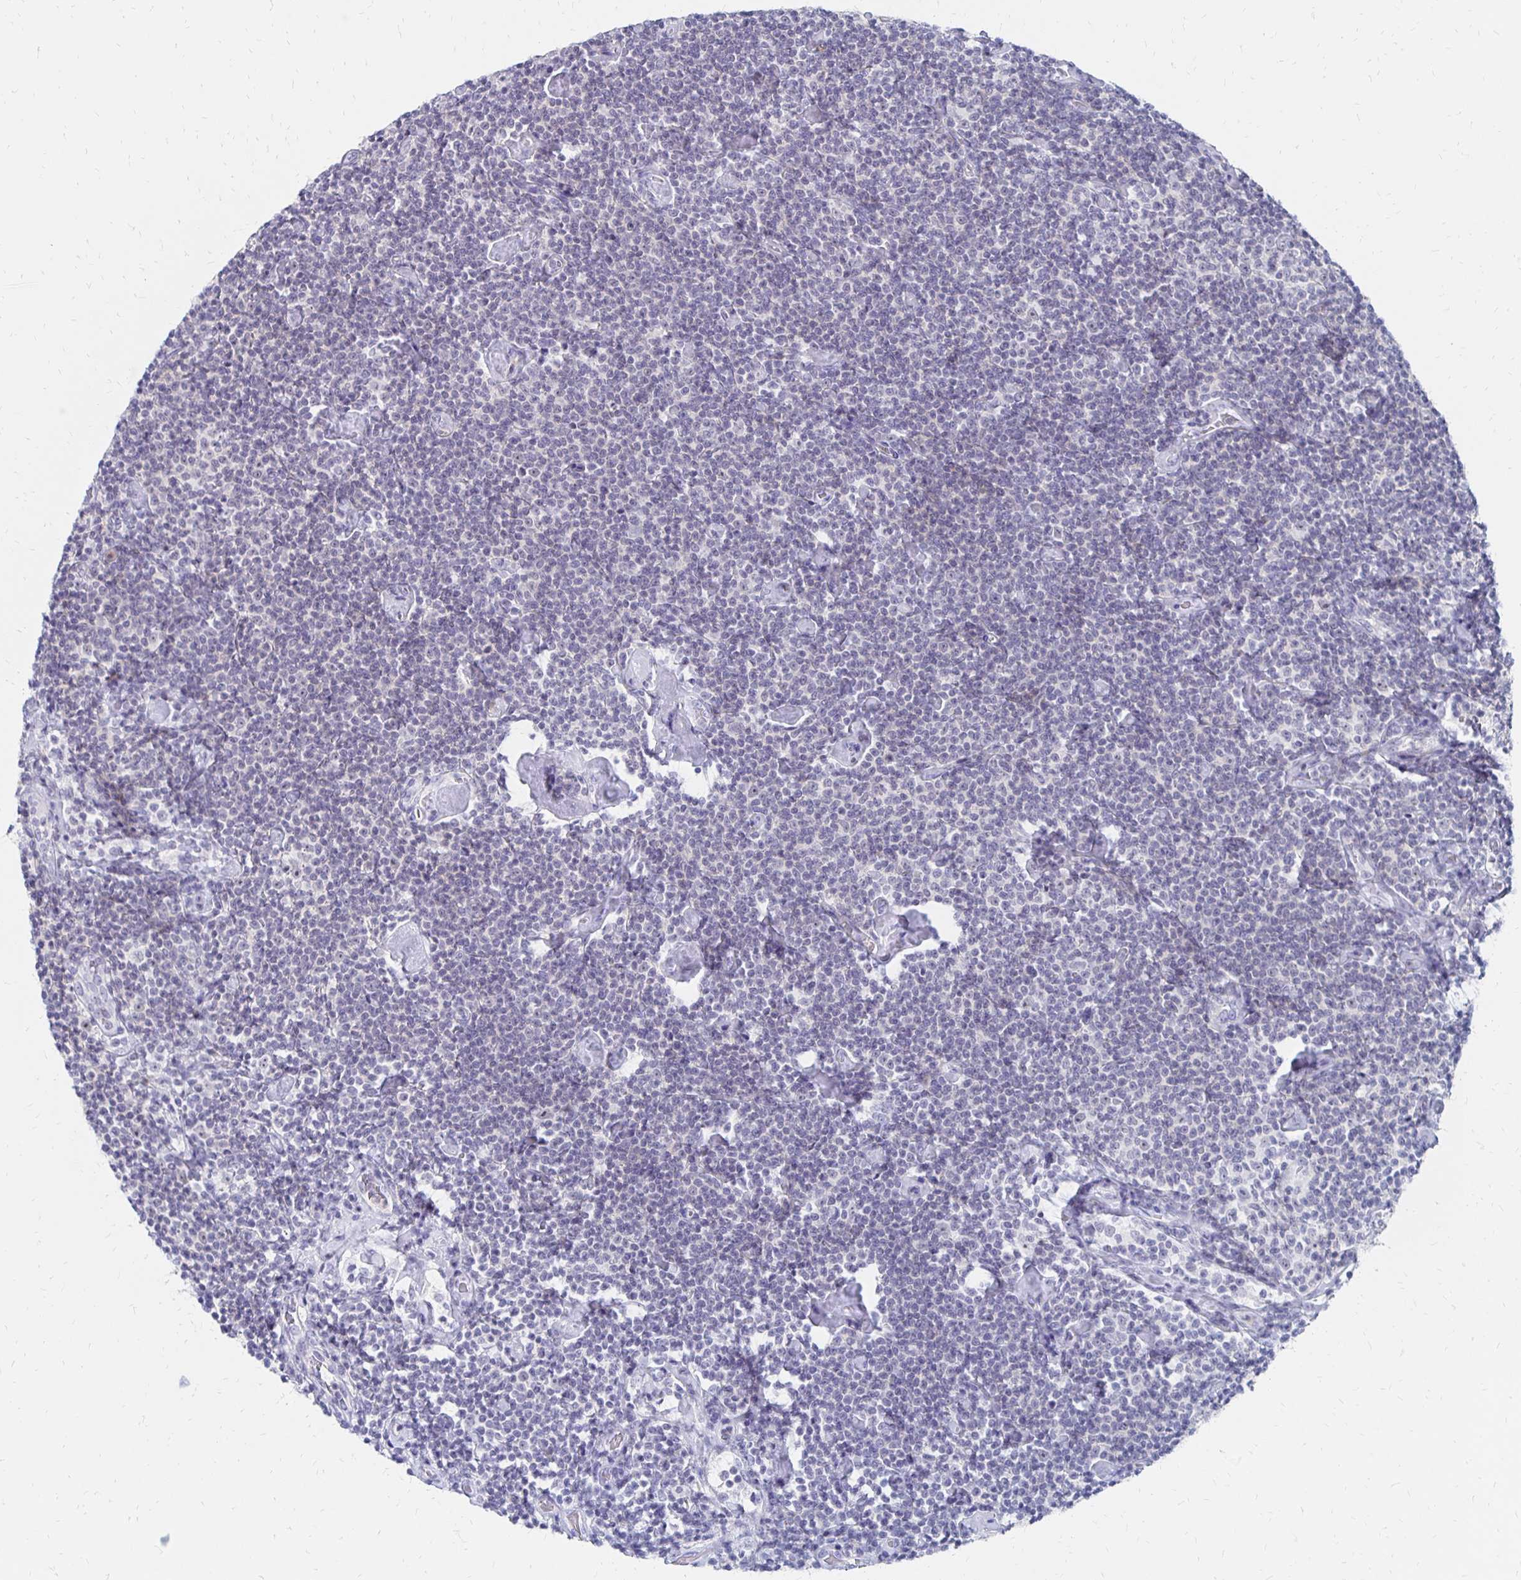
{"staining": {"intensity": "negative", "quantity": "none", "location": "none"}, "tissue": "lymphoma", "cell_type": "Tumor cells", "image_type": "cancer", "snomed": [{"axis": "morphology", "description": "Malignant lymphoma, non-Hodgkin's type, Low grade"}, {"axis": "topography", "description": "Lymph node"}], "caption": "Tumor cells are negative for protein expression in human lymphoma.", "gene": "SYT2", "patient": {"sex": "male", "age": 81}}